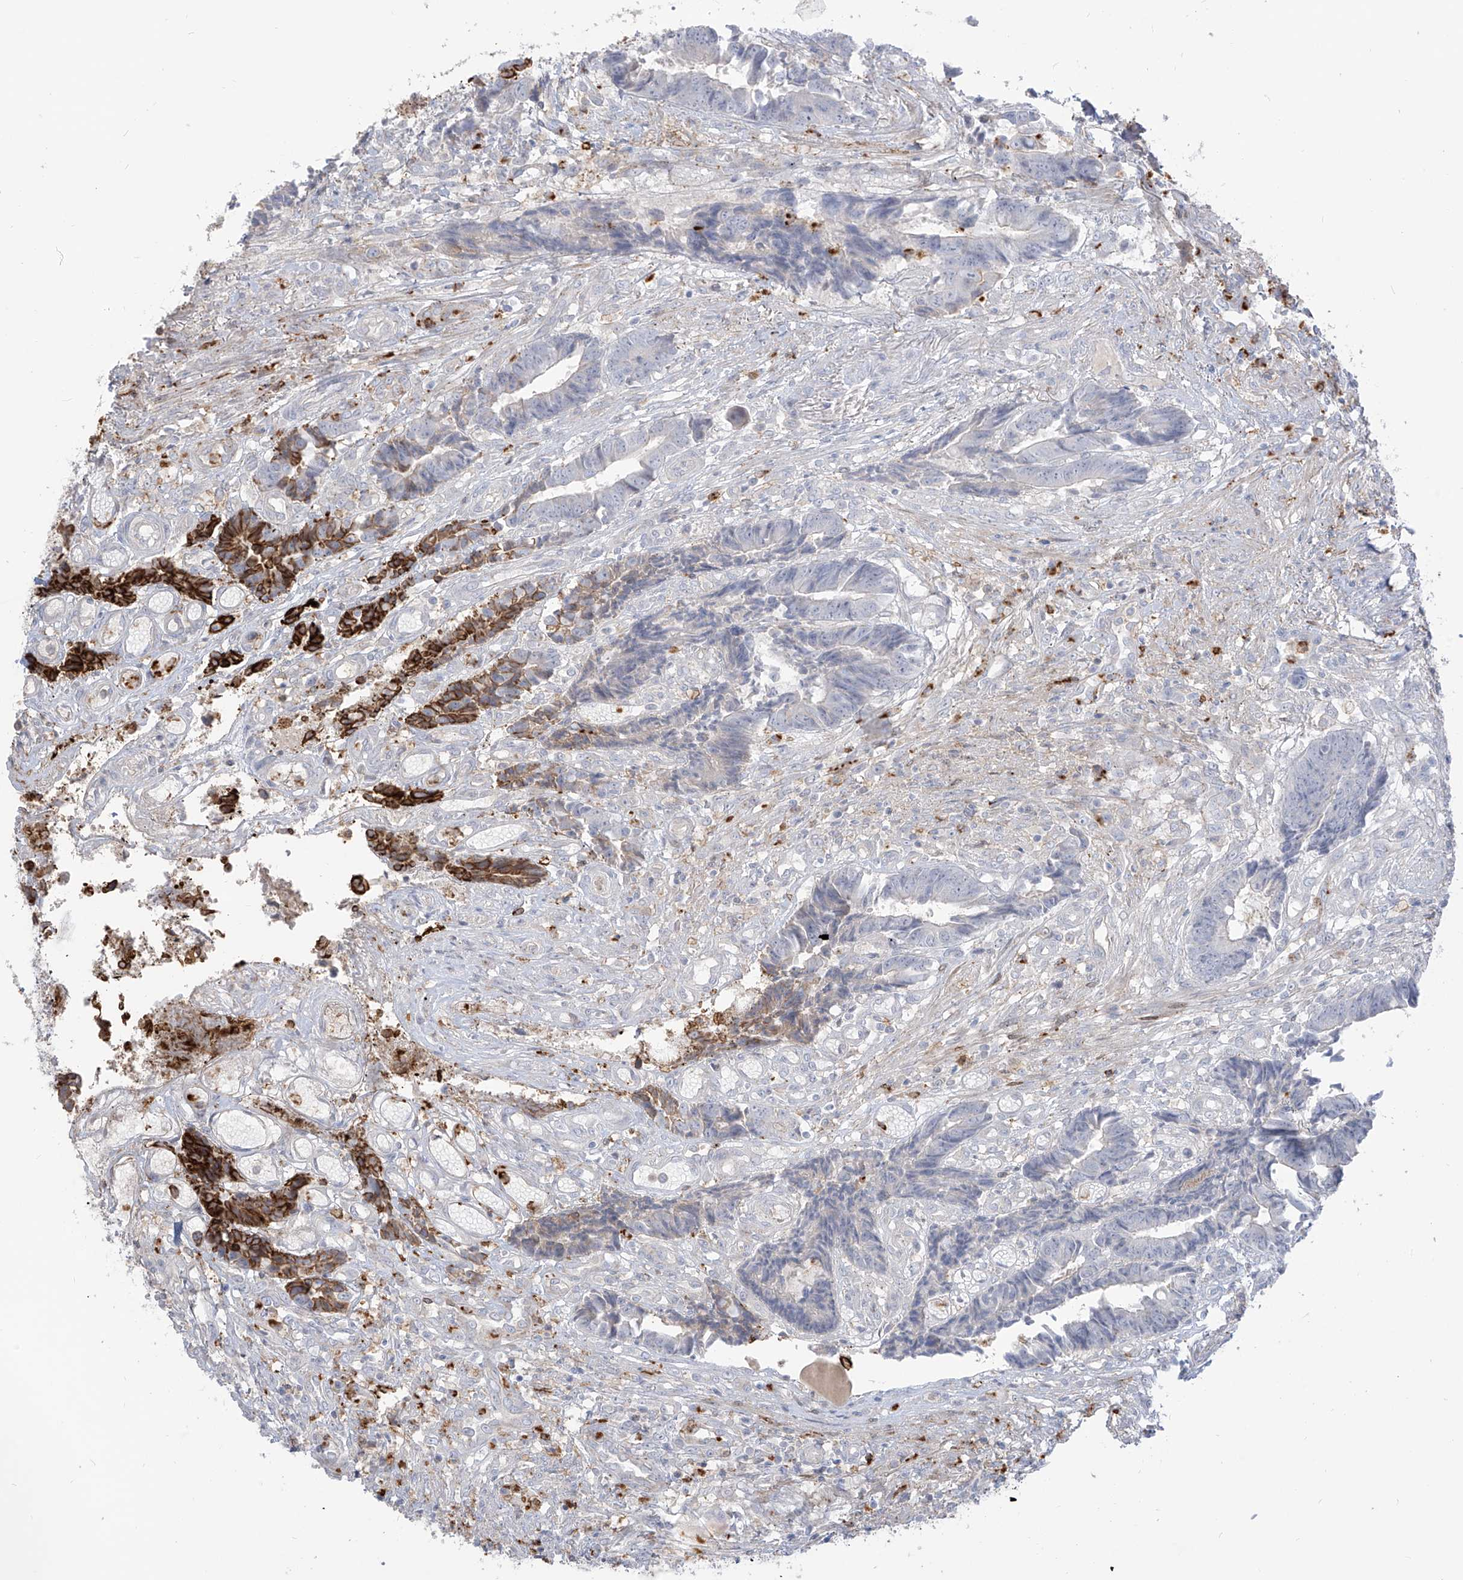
{"staining": {"intensity": "negative", "quantity": "none", "location": "none"}, "tissue": "colorectal cancer", "cell_type": "Tumor cells", "image_type": "cancer", "snomed": [{"axis": "morphology", "description": "Adenocarcinoma, NOS"}, {"axis": "topography", "description": "Rectum"}], "caption": "This is an immunohistochemistry (IHC) image of colorectal cancer (adenocarcinoma). There is no positivity in tumor cells.", "gene": "NOTO", "patient": {"sex": "male", "age": 84}}